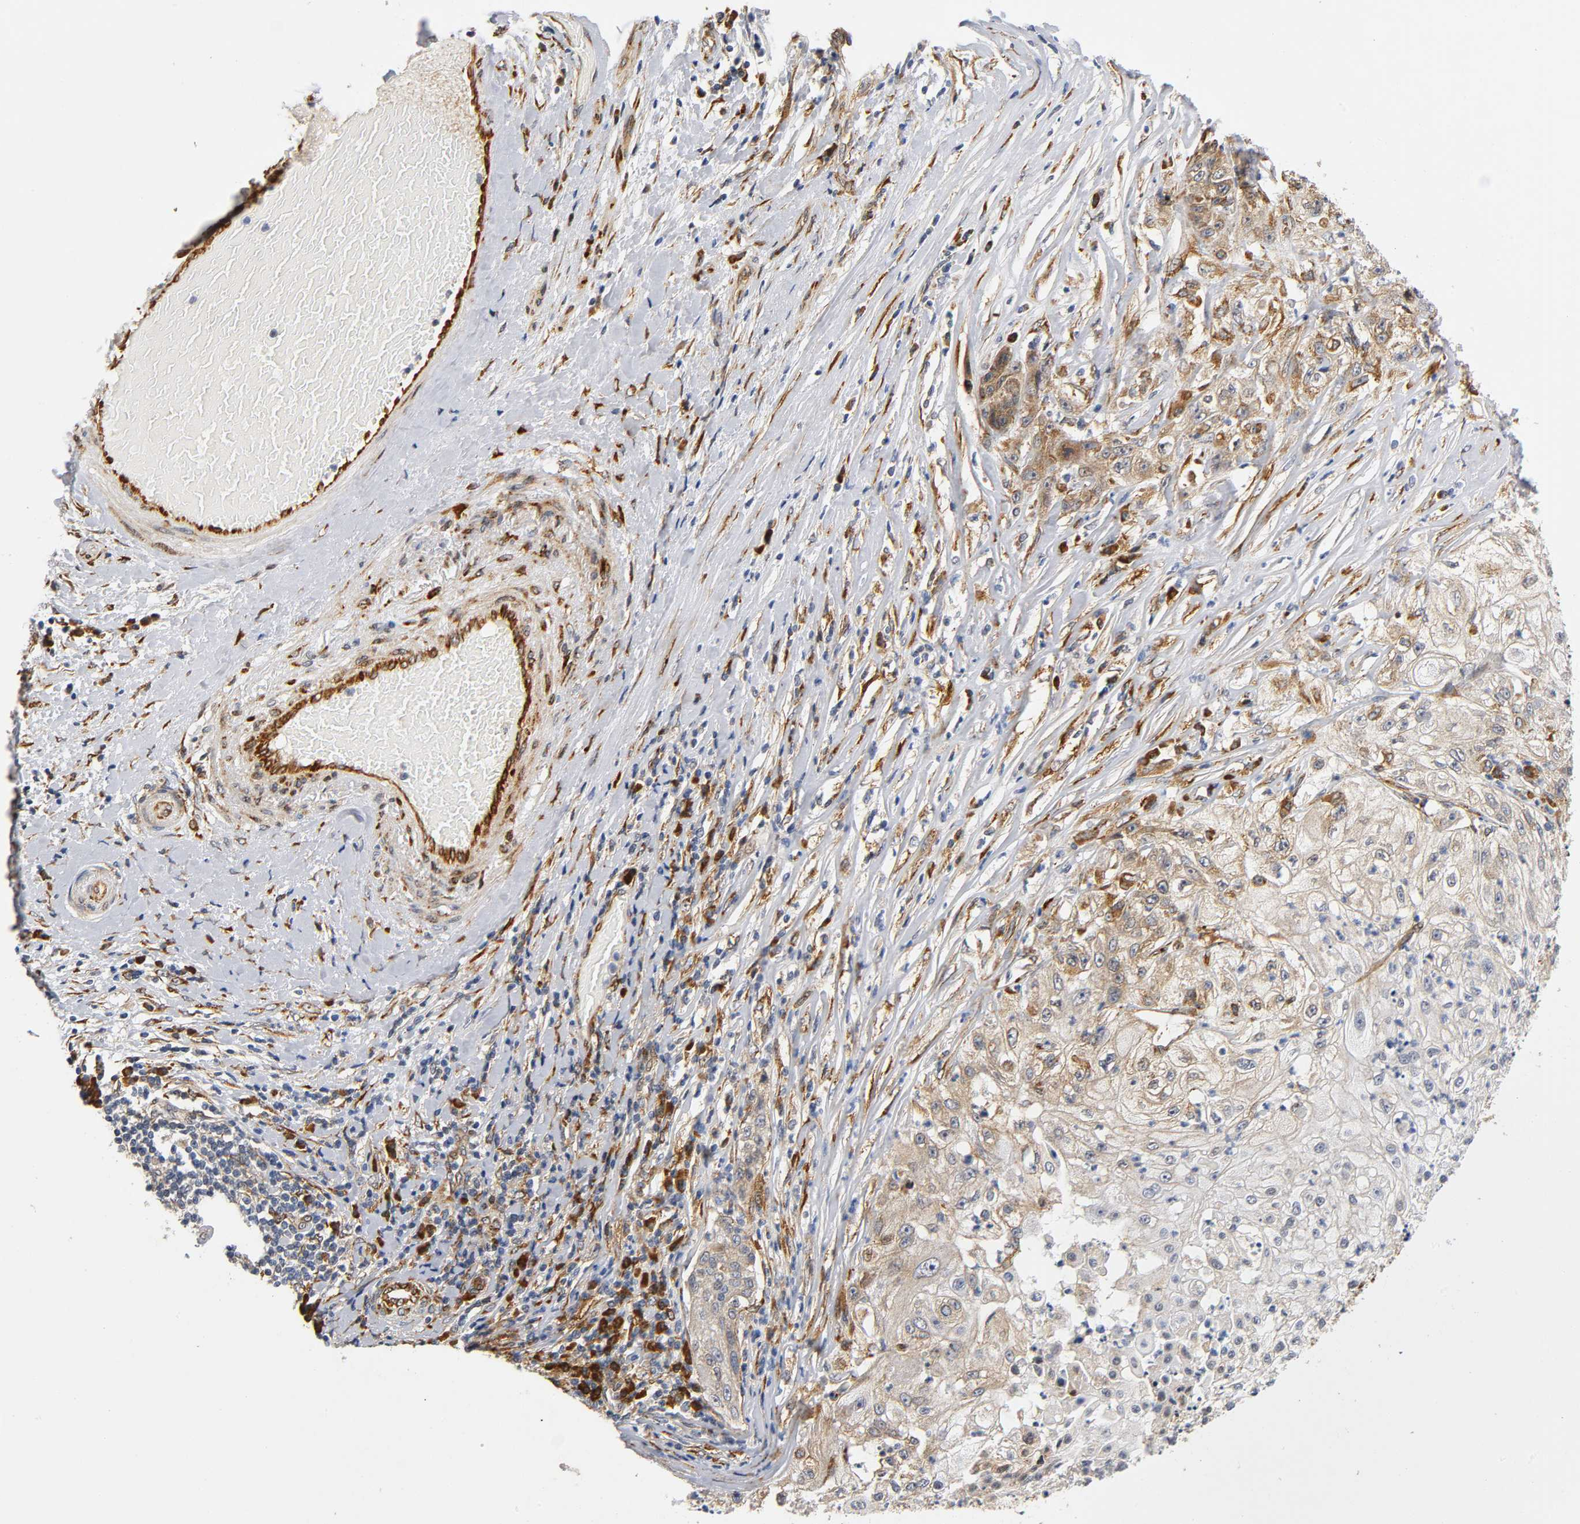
{"staining": {"intensity": "moderate", "quantity": ">75%", "location": "cytoplasmic/membranous"}, "tissue": "lung cancer", "cell_type": "Tumor cells", "image_type": "cancer", "snomed": [{"axis": "morphology", "description": "Inflammation, NOS"}, {"axis": "morphology", "description": "Squamous cell carcinoma, NOS"}, {"axis": "topography", "description": "Lymph node"}, {"axis": "topography", "description": "Soft tissue"}, {"axis": "topography", "description": "Lung"}], "caption": "Protein staining demonstrates moderate cytoplasmic/membranous staining in approximately >75% of tumor cells in lung cancer.", "gene": "SOS2", "patient": {"sex": "male", "age": 66}}